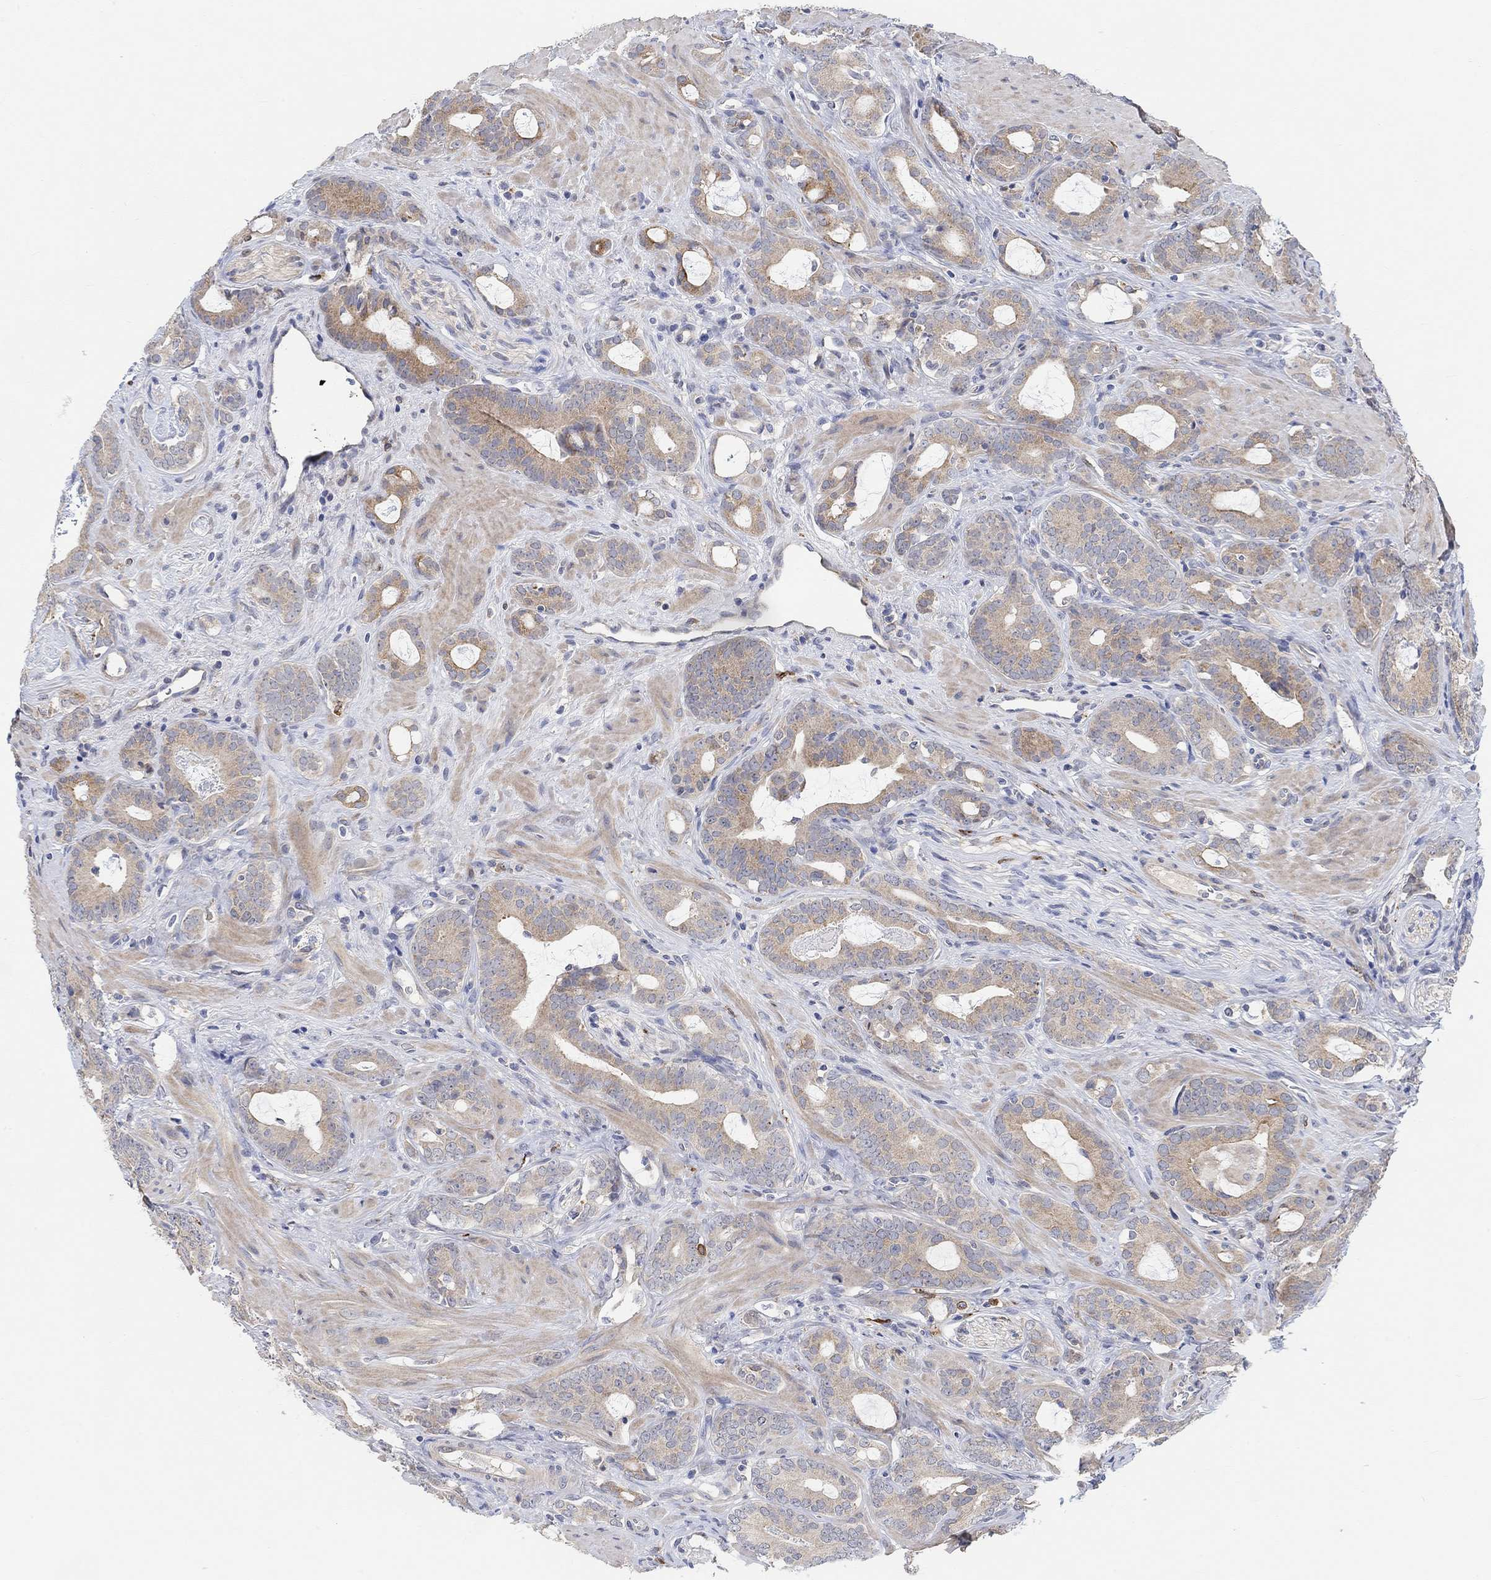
{"staining": {"intensity": "weak", "quantity": ">75%", "location": "cytoplasmic/membranous"}, "tissue": "prostate cancer", "cell_type": "Tumor cells", "image_type": "cancer", "snomed": [{"axis": "morphology", "description": "Adenocarcinoma, NOS"}, {"axis": "topography", "description": "Prostate"}], "caption": "Brown immunohistochemical staining in human adenocarcinoma (prostate) demonstrates weak cytoplasmic/membranous staining in about >75% of tumor cells.", "gene": "HCRTR1", "patient": {"sex": "male", "age": 55}}